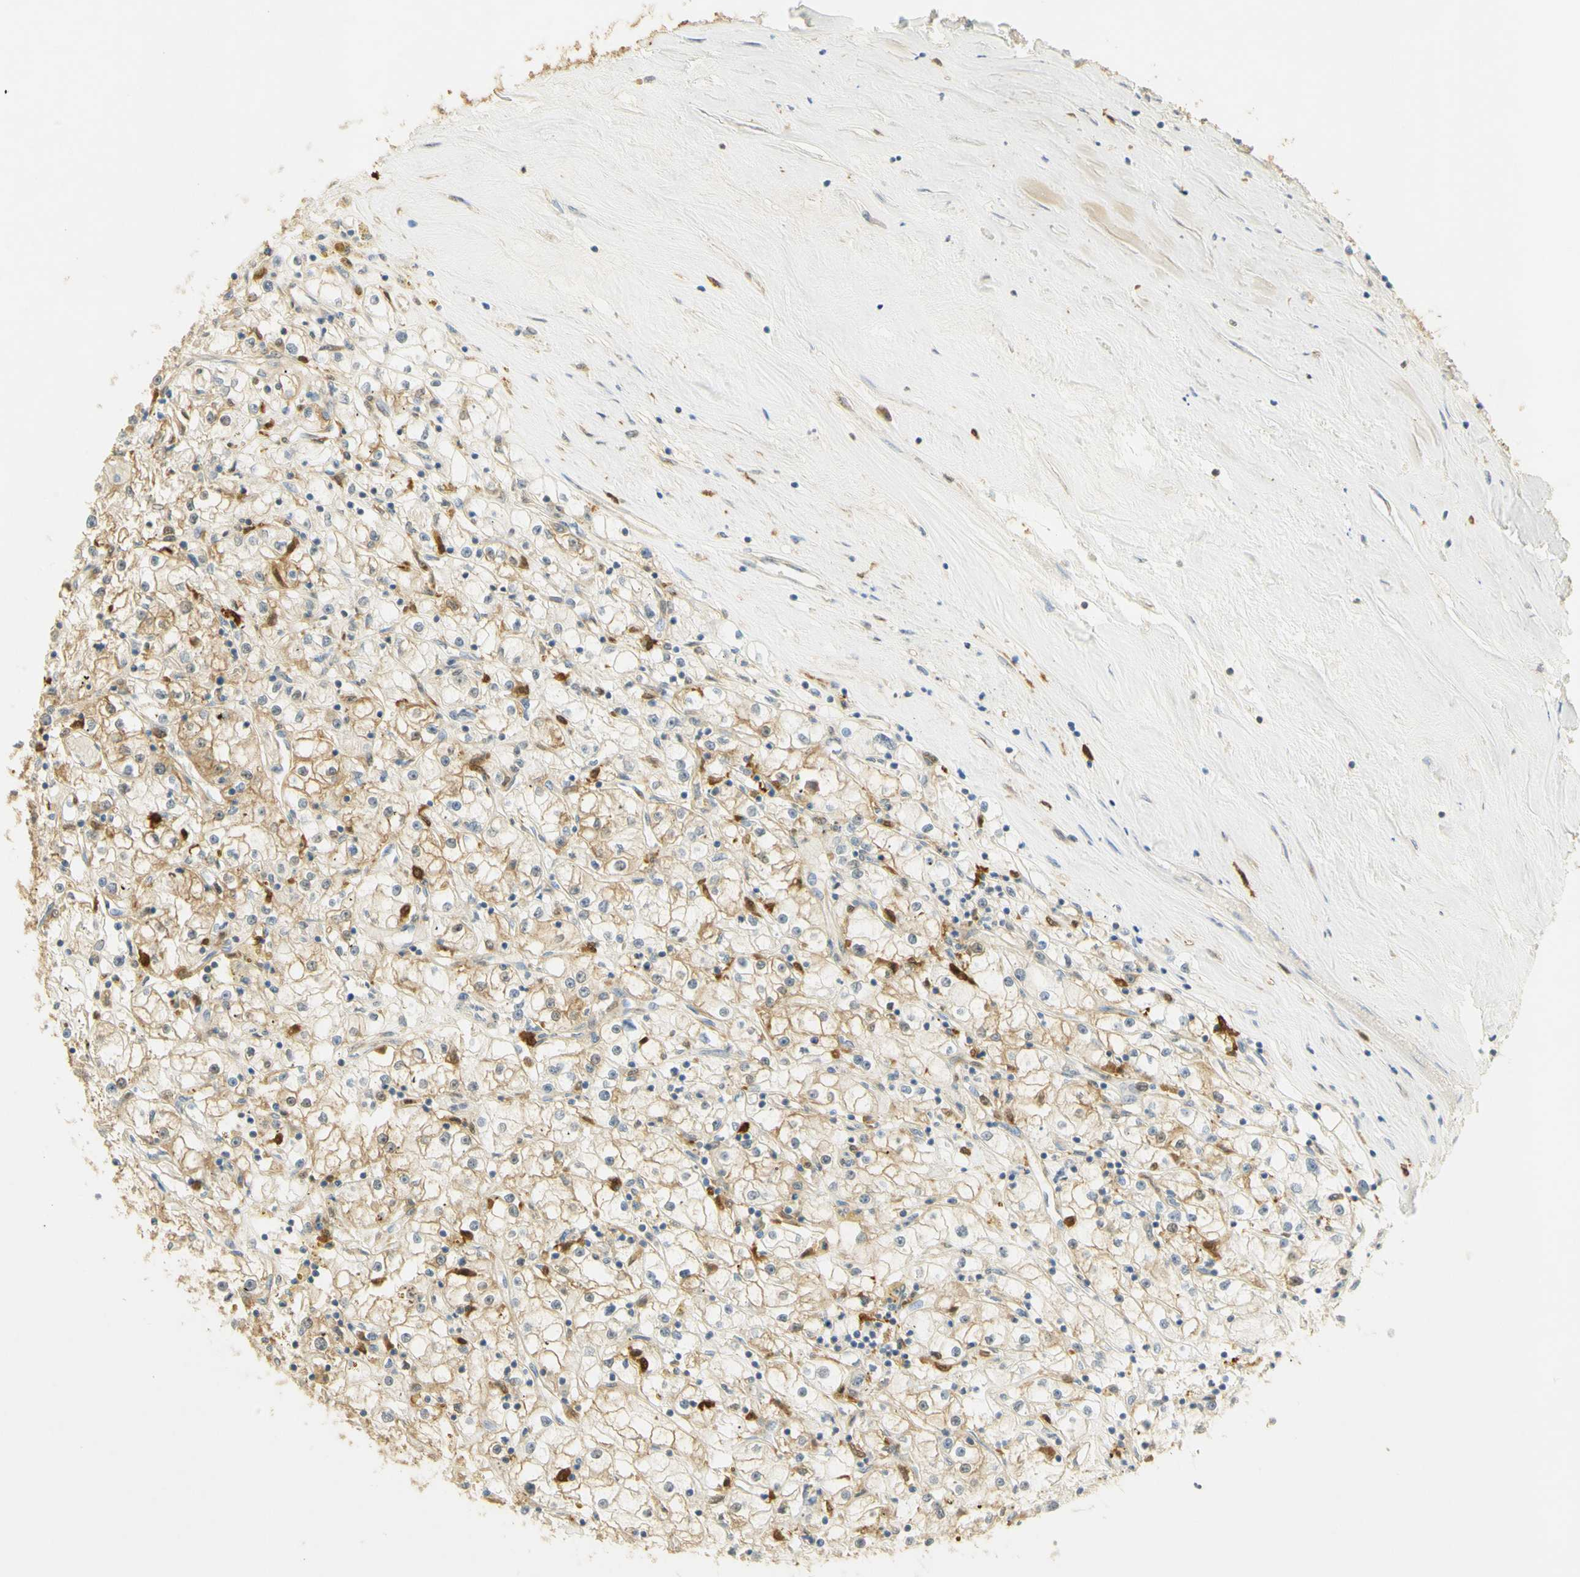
{"staining": {"intensity": "moderate", "quantity": ">75%", "location": "cytoplasmic/membranous"}, "tissue": "renal cancer", "cell_type": "Tumor cells", "image_type": "cancer", "snomed": [{"axis": "morphology", "description": "Adenocarcinoma, NOS"}, {"axis": "topography", "description": "Kidney"}], "caption": "This is an image of immunohistochemistry staining of renal cancer, which shows moderate positivity in the cytoplasmic/membranous of tumor cells.", "gene": "PAK1", "patient": {"sex": "male", "age": 56}}